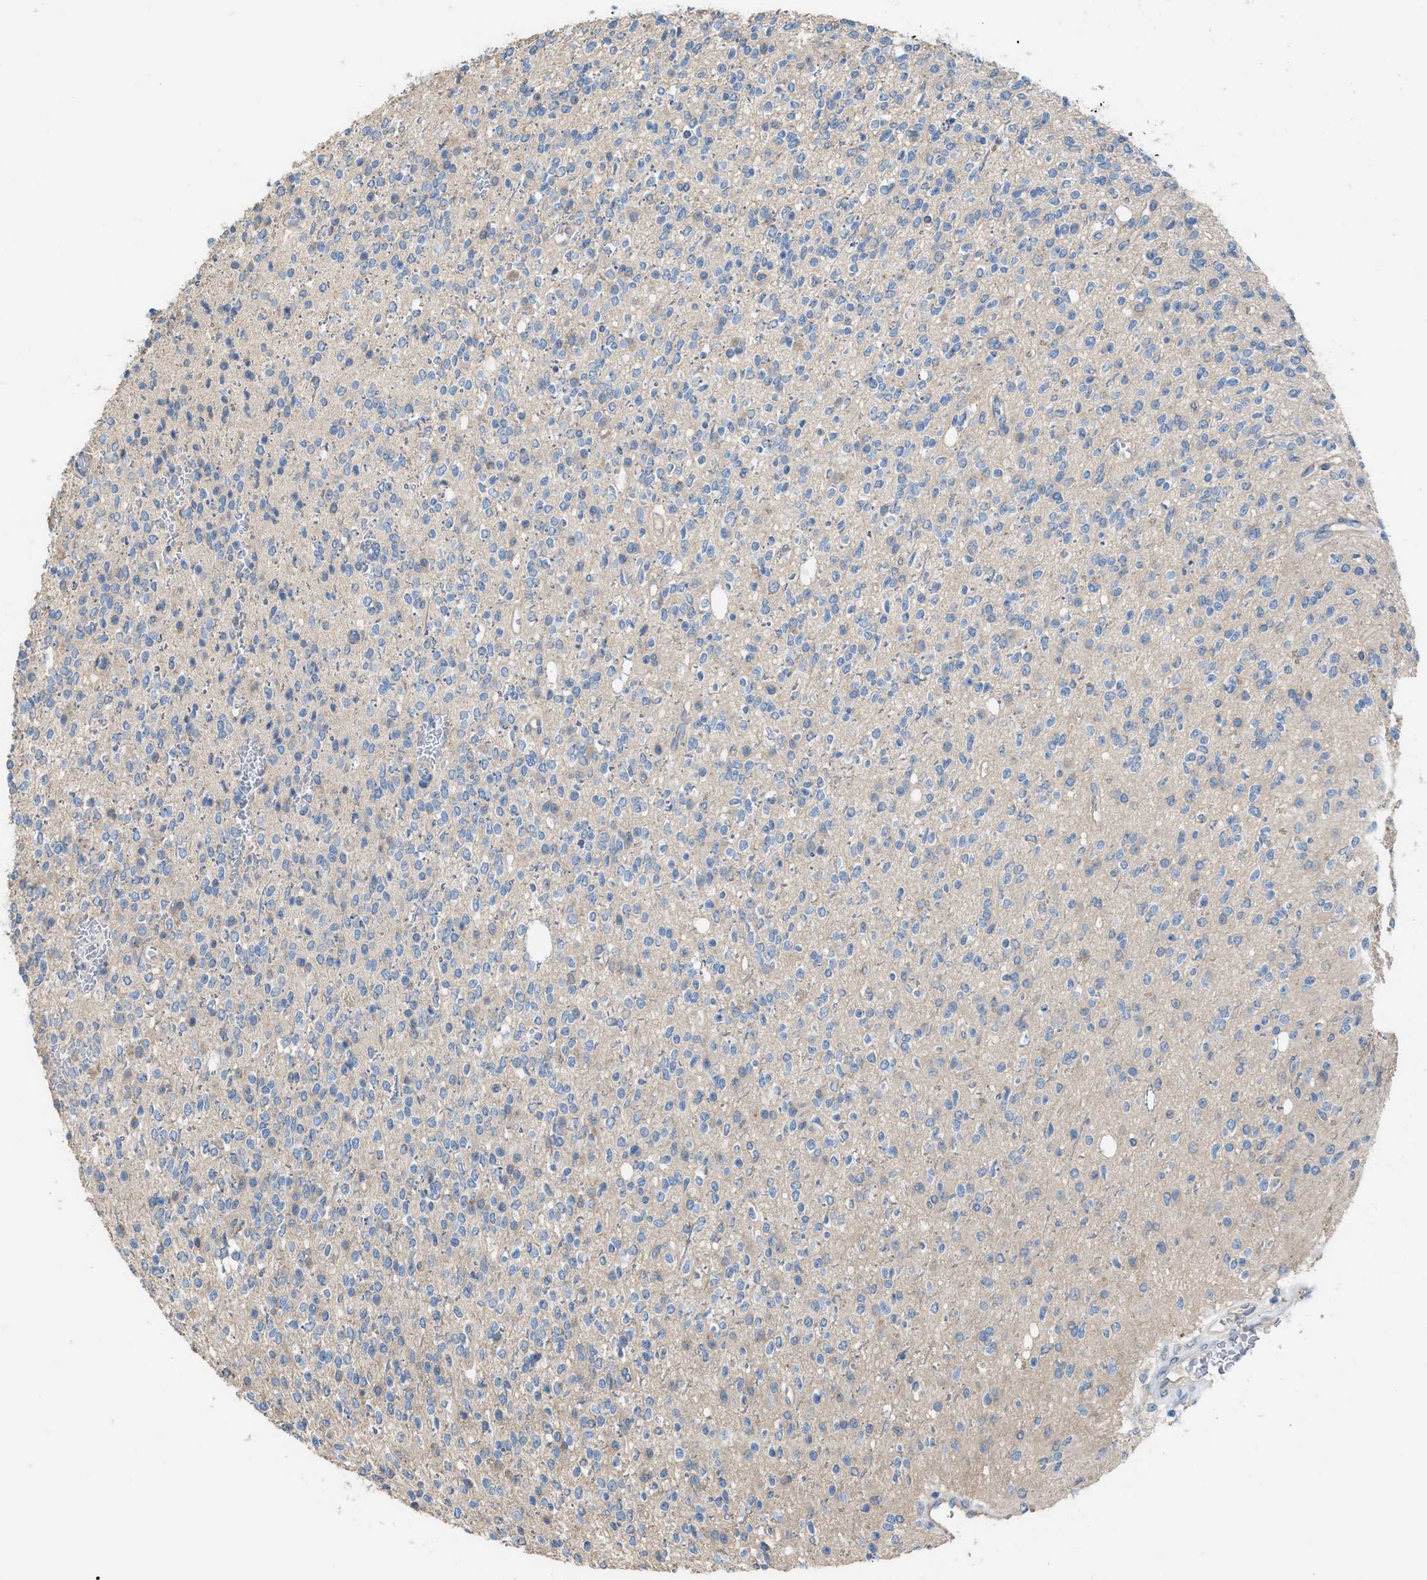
{"staining": {"intensity": "weak", "quantity": "<25%", "location": "cytoplasmic/membranous"}, "tissue": "glioma", "cell_type": "Tumor cells", "image_type": "cancer", "snomed": [{"axis": "morphology", "description": "Glioma, malignant, High grade"}, {"axis": "topography", "description": "Brain"}], "caption": "This is a photomicrograph of immunohistochemistry staining of glioma, which shows no expression in tumor cells. (DAB IHC with hematoxylin counter stain).", "gene": "NQO2", "patient": {"sex": "male", "age": 34}}